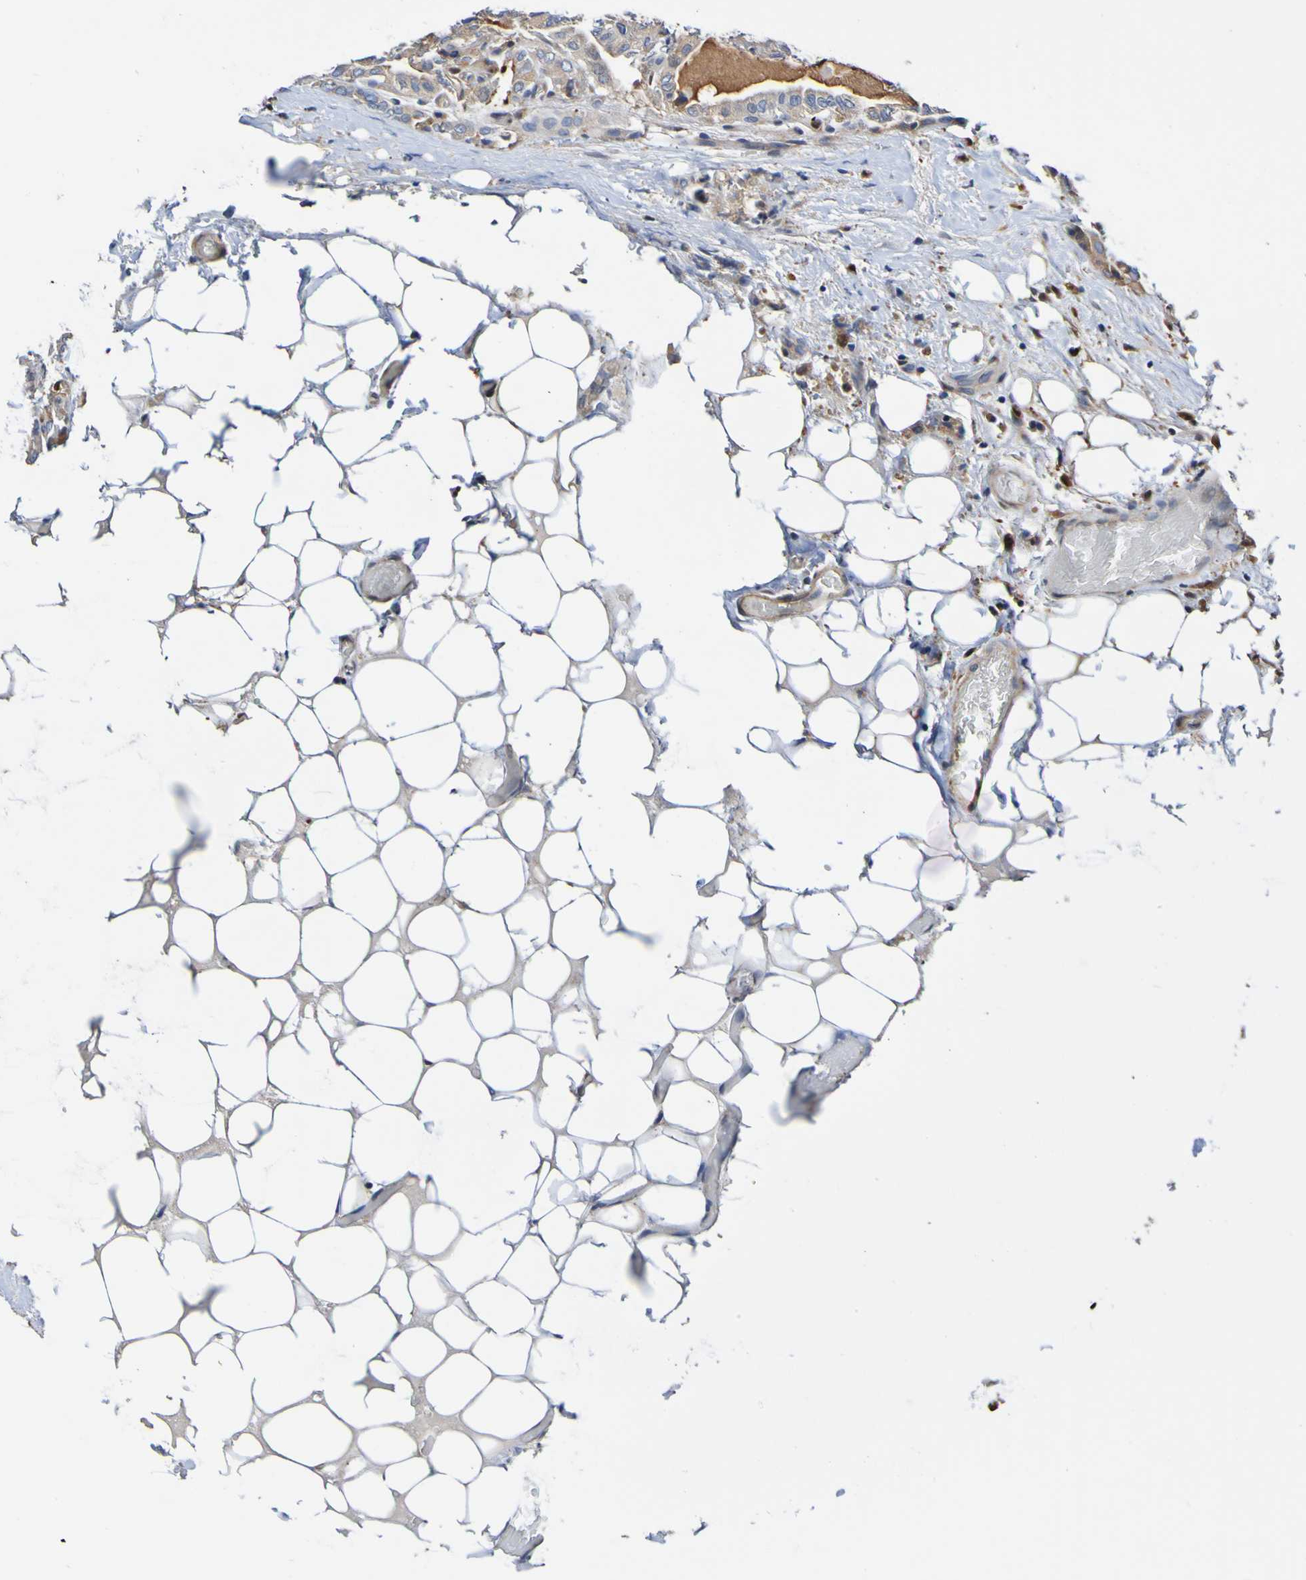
{"staining": {"intensity": "moderate", "quantity": ">75%", "location": "cytoplasmic/membranous"}, "tissue": "thyroid cancer", "cell_type": "Tumor cells", "image_type": "cancer", "snomed": [{"axis": "morphology", "description": "Papillary adenocarcinoma, NOS"}, {"axis": "topography", "description": "Thyroid gland"}], "caption": "Tumor cells show medium levels of moderate cytoplasmic/membranous expression in about >75% of cells in thyroid cancer (papillary adenocarcinoma). The staining is performed using DAB brown chromogen to label protein expression. The nuclei are counter-stained blue using hematoxylin.", "gene": "METAP2", "patient": {"sex": "male", "age": 77}}